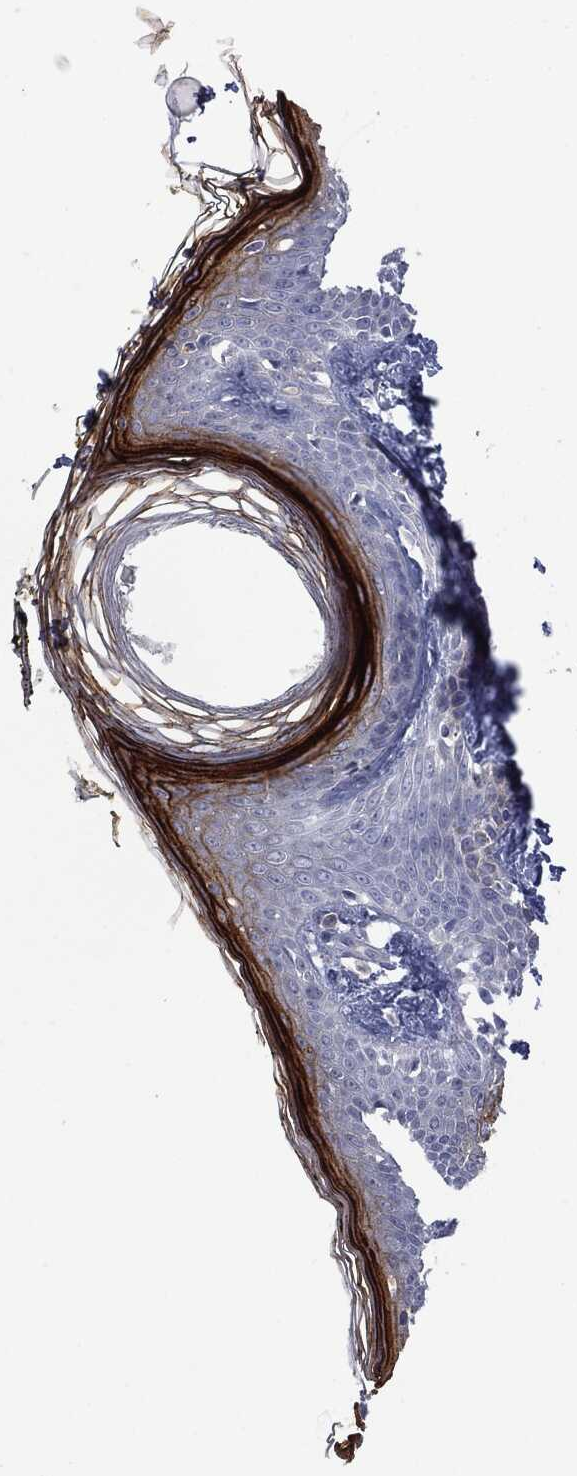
{"staining": {"intensity": "negative", "quantity": "none", "location": "none"}, "tissue": "skin", "cell_type": "Fibroblasts", "image_type": "normal", "snomed": [{"axis": "morphology", "description": "Normal tissue, NOS"}, {"axis": "topography", "description": "Skin"}], "caption": "Fibroblasts are negative for brown protein staining in unremarkable skin. (DAB (3,3'-diaminobenzidine) IHC visualized using brightfield microscopy, high magnification).", "gene": "BTK", "patient": {"sex": "male", "age": 76}}